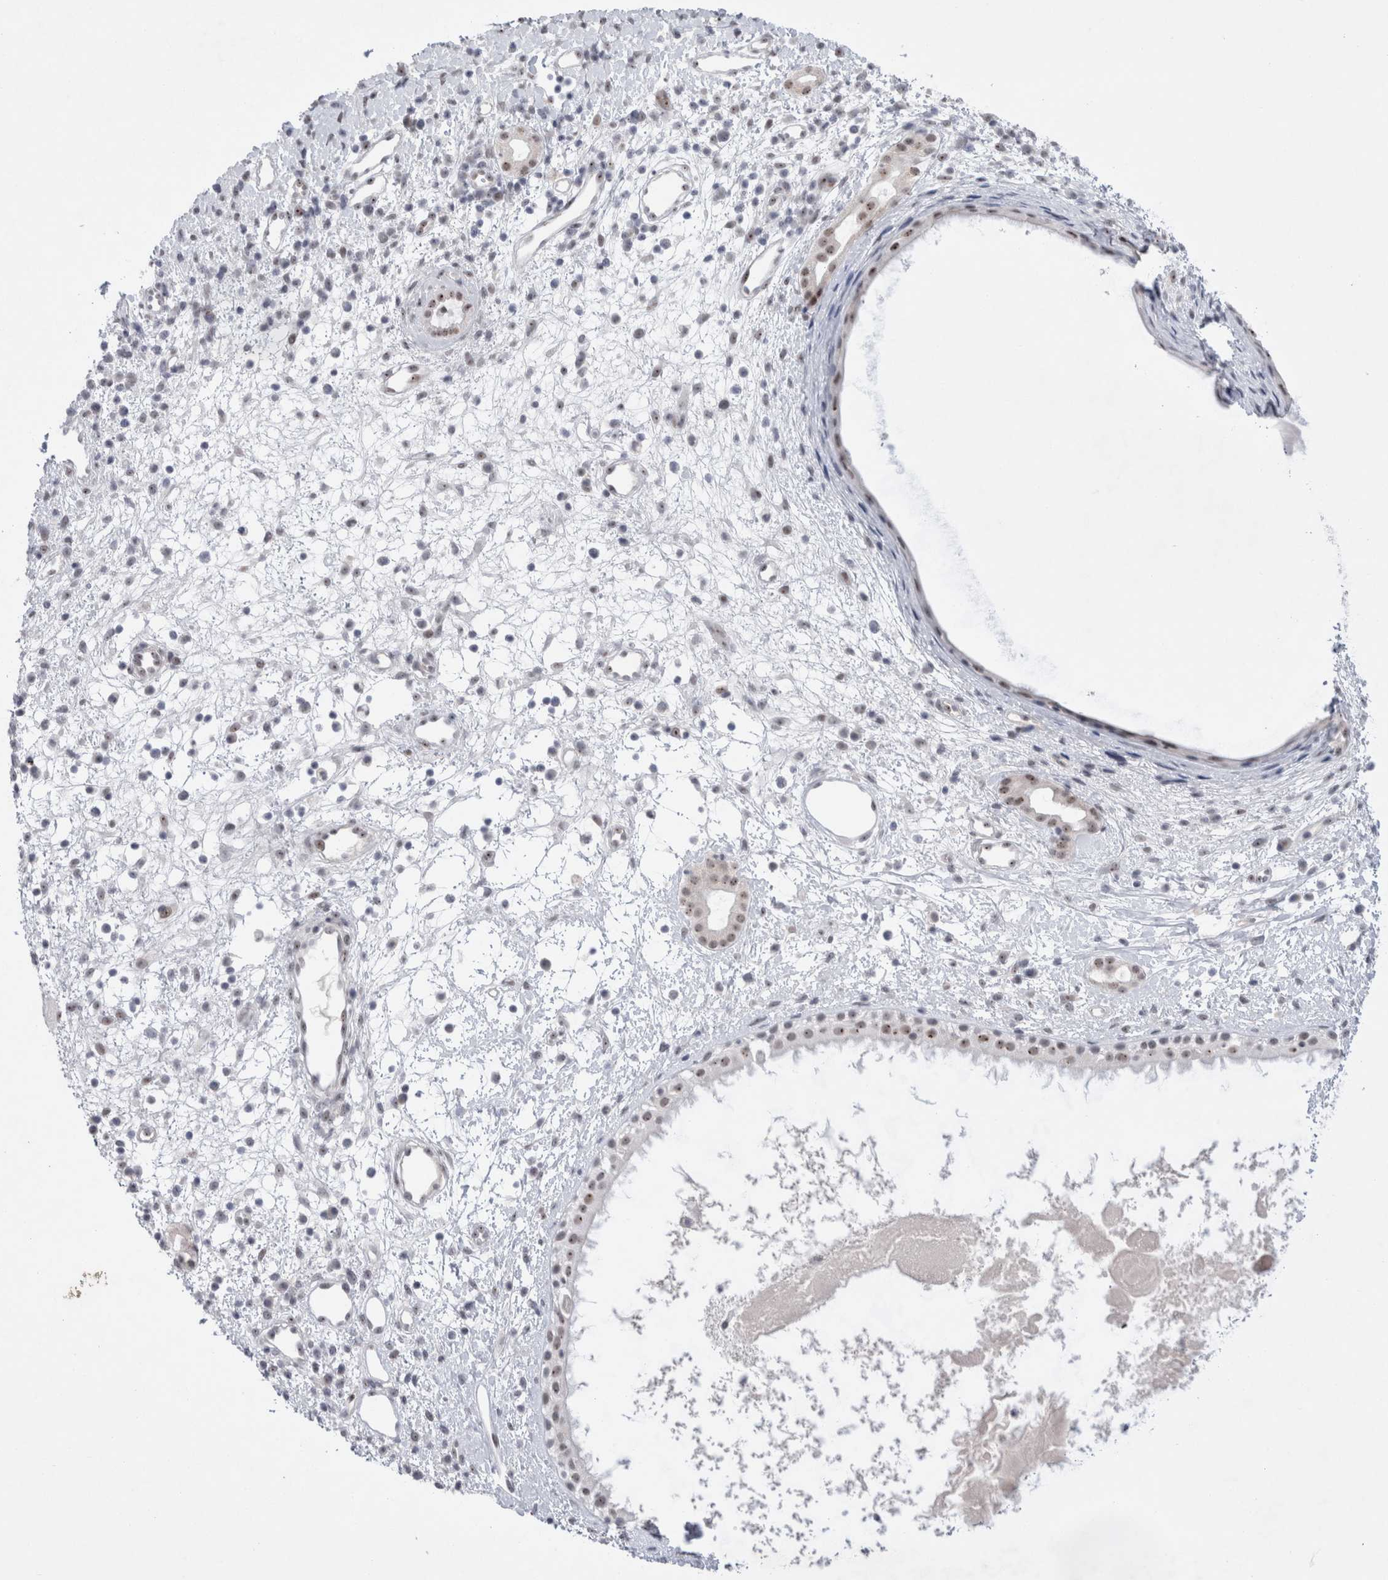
{"staining": {"intensity": "weak", "quantity": ">75%", "location": "nuclear"}, "tissue": "nasopharynx", "cell_type": "Respiratory epithelial cells", "image_type": "normal", "snomed": [{"axis": "morphology", "description": "Normal tissue, NOS"}, {"axis": "topography", "description": "Nasopharynx"}], "caption": "This photomicrograph demonstrates immunohistochemistry staining of normal human nasopharynx, with low weak nuclear staining in approximately >75% of respiratory epithelial cells.", "gene": "CERS5", "patient": {"sex": "male", "age": 22}}